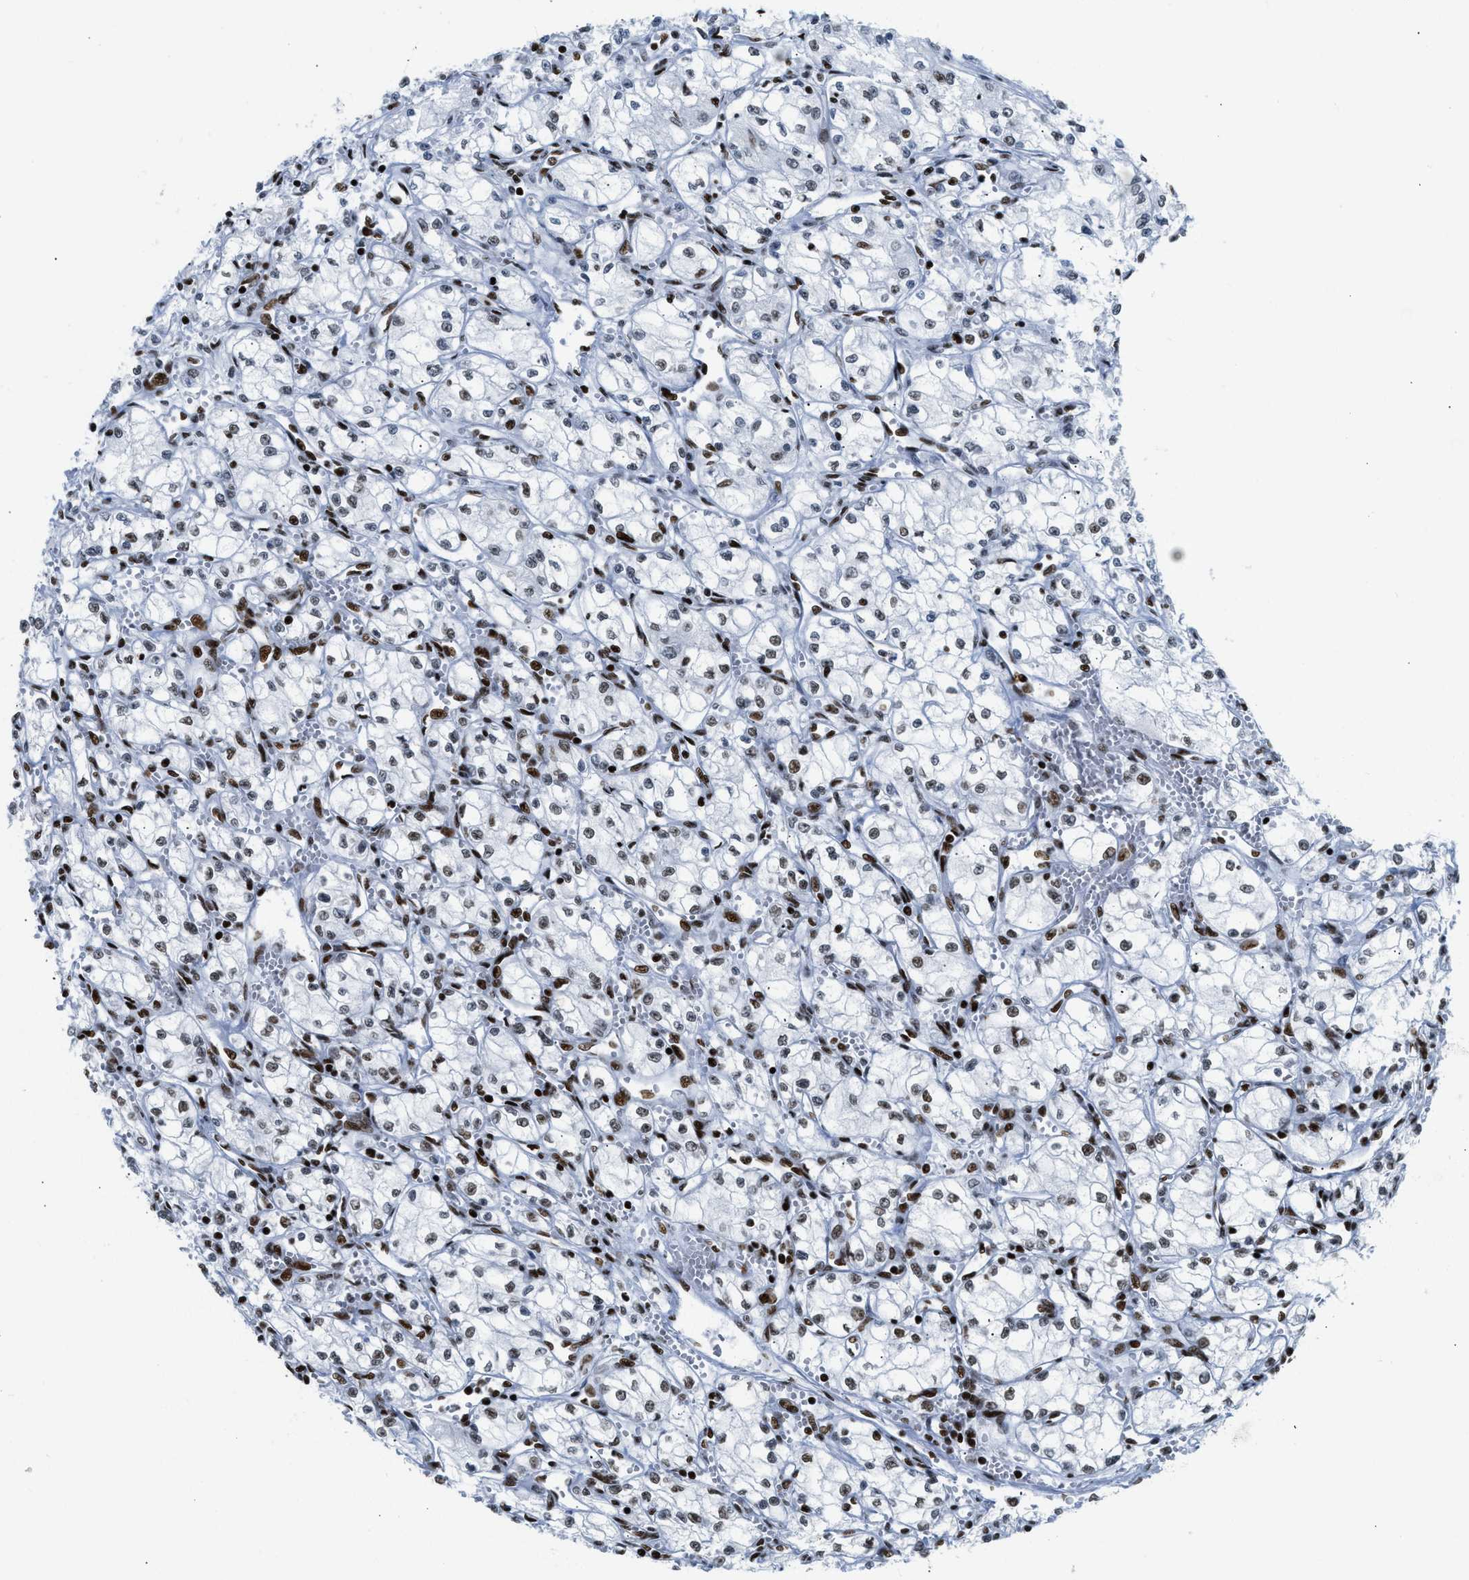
{"staining": {"intensity": "moderate", "quantity": "25%-75%", "location": "nuclear"}, "tissue": "renal cancer", "cell_type": "Tumor cells", "image_type": "cancer", "snomed": [{"axis": "morphology", "description": "Normal tissue, NOS"}, {"axis": "morphology", "description": "Adenocarcinoma, NOS"}, {"axis": "topography", "description": "Kidney"}], "caption": "Protein staining of adenocarcinoma (renal) tissue displays moderate nuclear positivity in about 25%-75% of tumor cells.", "gene": "PIF1", "patient": {"sex": "male", "age": 59}}